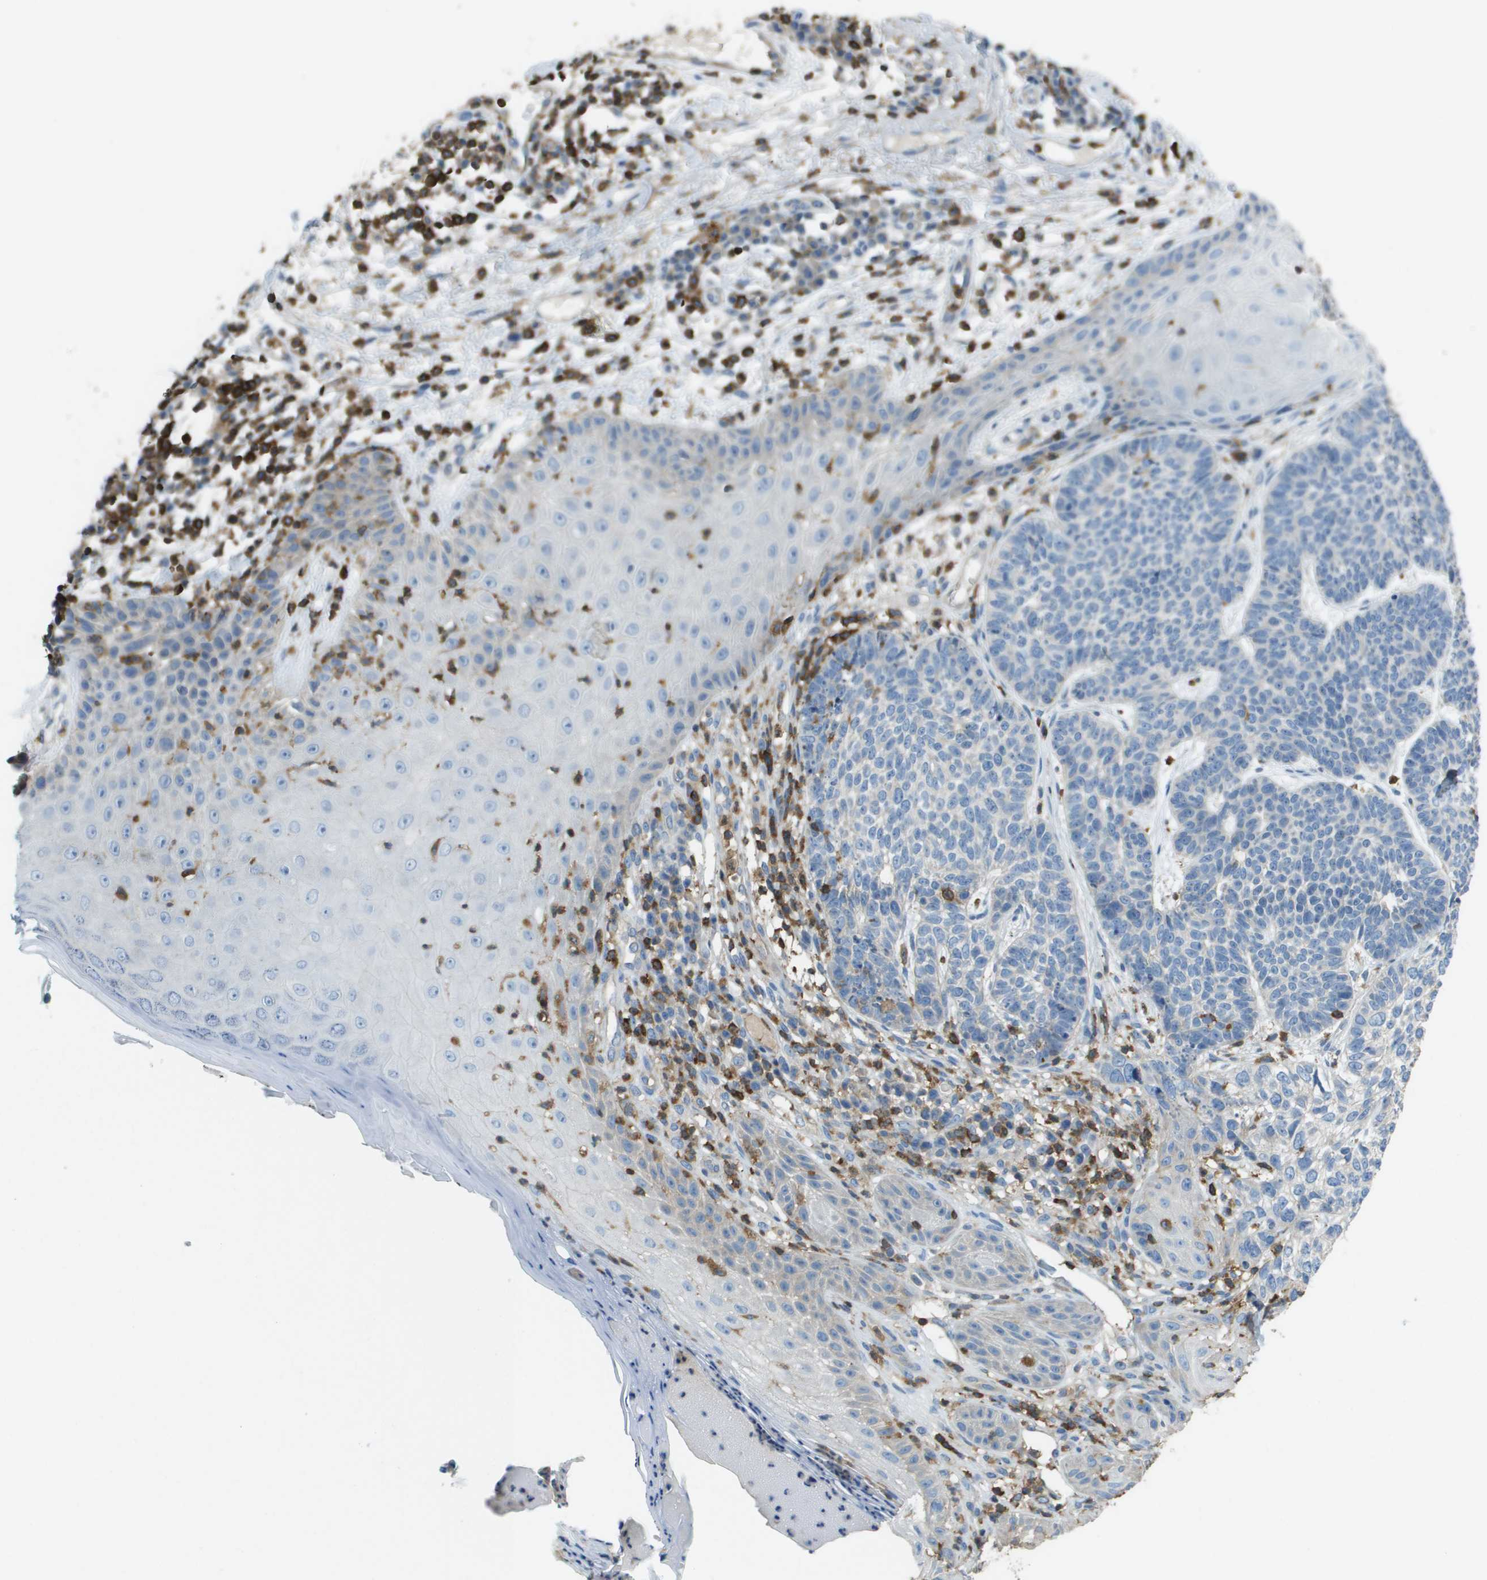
{"staining": {"intensity": "negative", "quantity": "none", "location": "none"}, "tissue": "skin cancer", "cell_type": "Tumor cells", "image_type": "cancer", "snomed": [{"axis": "morphology", "description": "Normal tissue, NOS"}, {"axis": "morphology", "description": "Basal cell carcinoma"}, {"axis": "topography", "description": "Skin"}], "caption": "This is an immunohistochemistry (IHC) histopathology image of skin cancer (basal cell carcinoma). There is no staining in tumor cells.", "gene": "APBB1IP", "patient": {"sex": "male", "age": 79}}